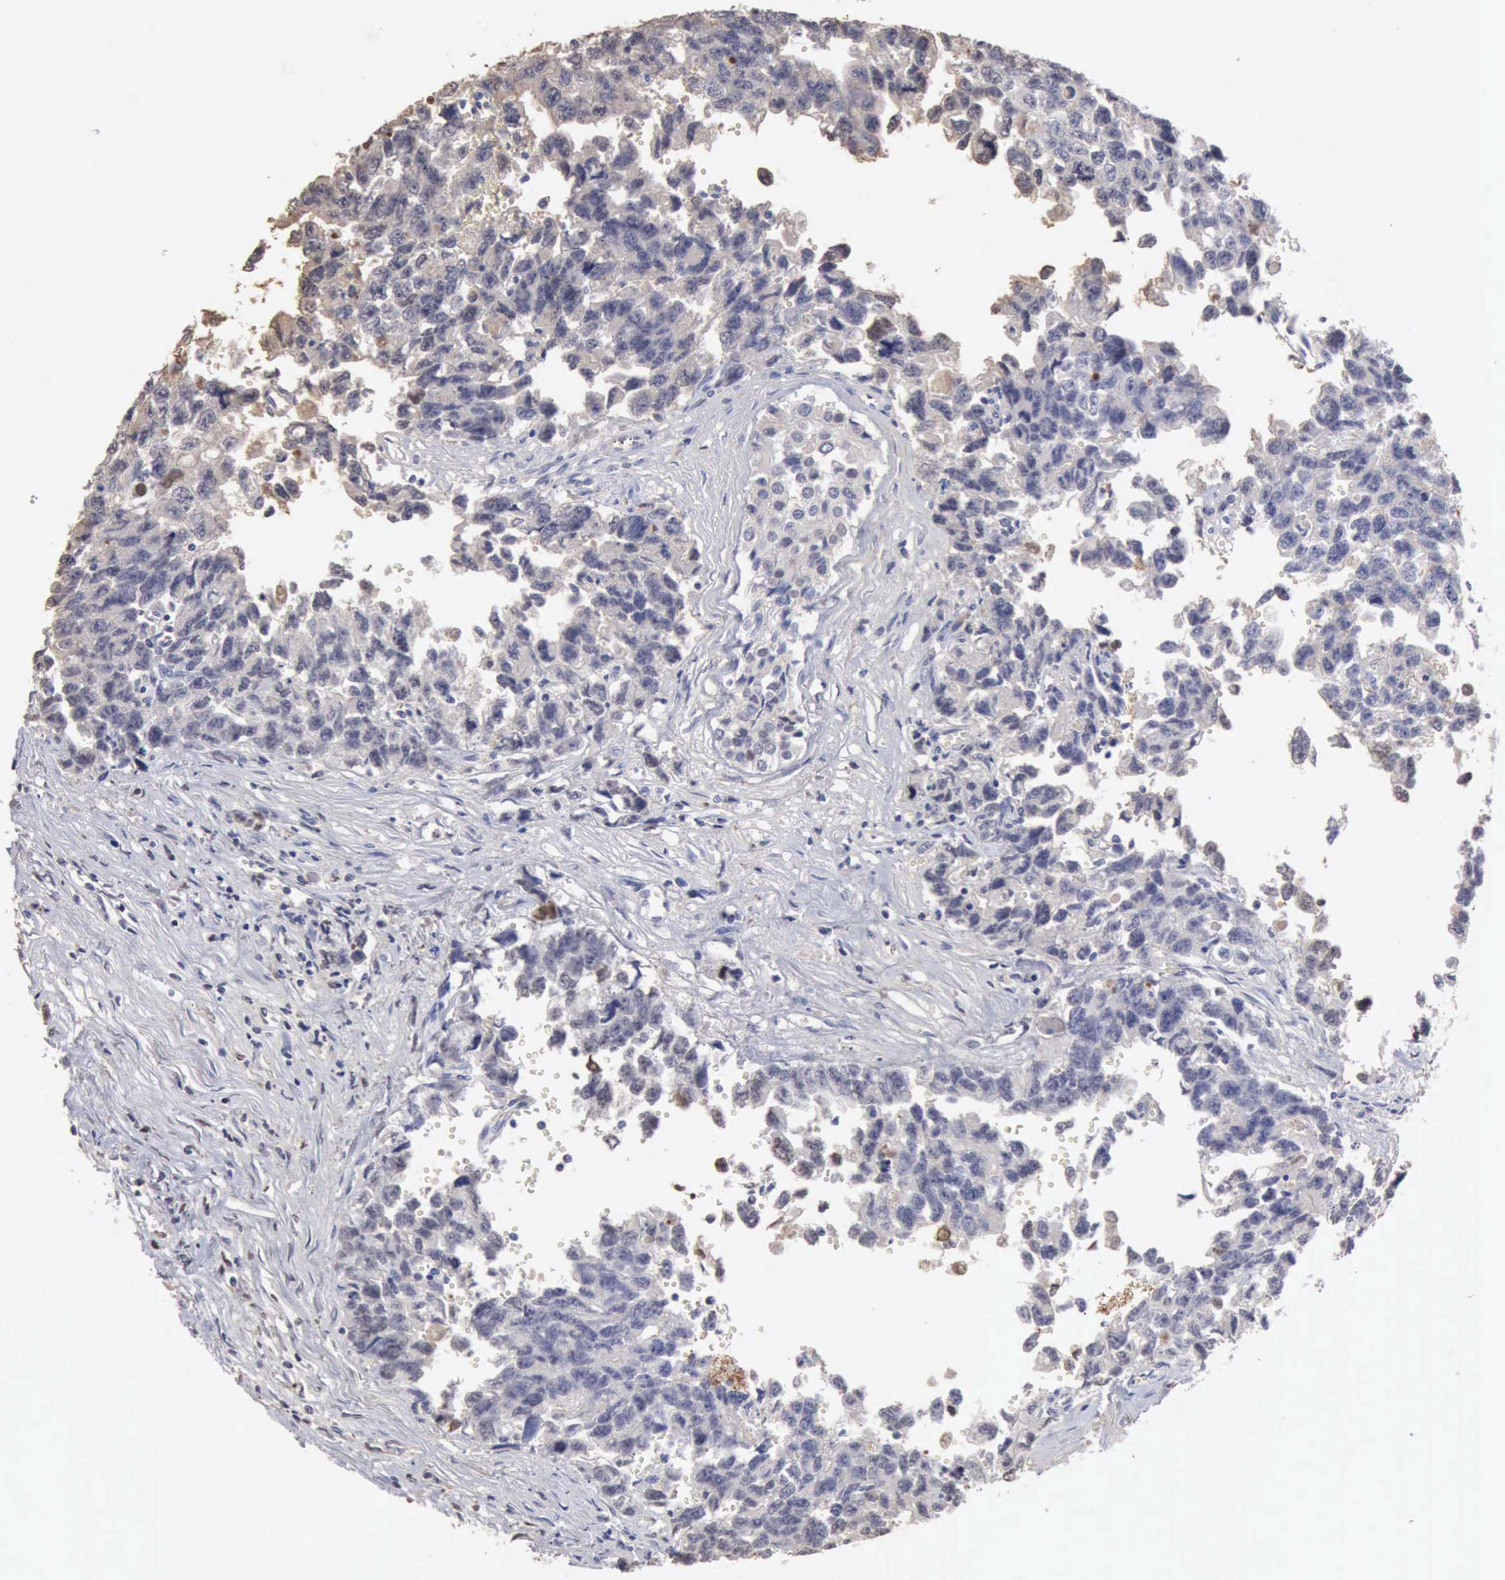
{"staining": {"intensity": "negative", "quantity": "none", "location": "none"}, "tissue": "testis cancer", "cell_type": "Tumor cells", "image_type": "cancer", "snomed": [{"axis": "morphology", "description": "Carcinoma, Embryonal, NOS"}, {"axis": "topography", "description": "Testis"}], "caption": "High magnification brightfield microscopy of testis cancer (embryonal carcinoma) stained with DAB (brown) and counterstained with hematoxylin (blue): tumor cells show no significant expression.", "gene": "SERPINA1", "patient": {"sex": "male", "age": 31}}